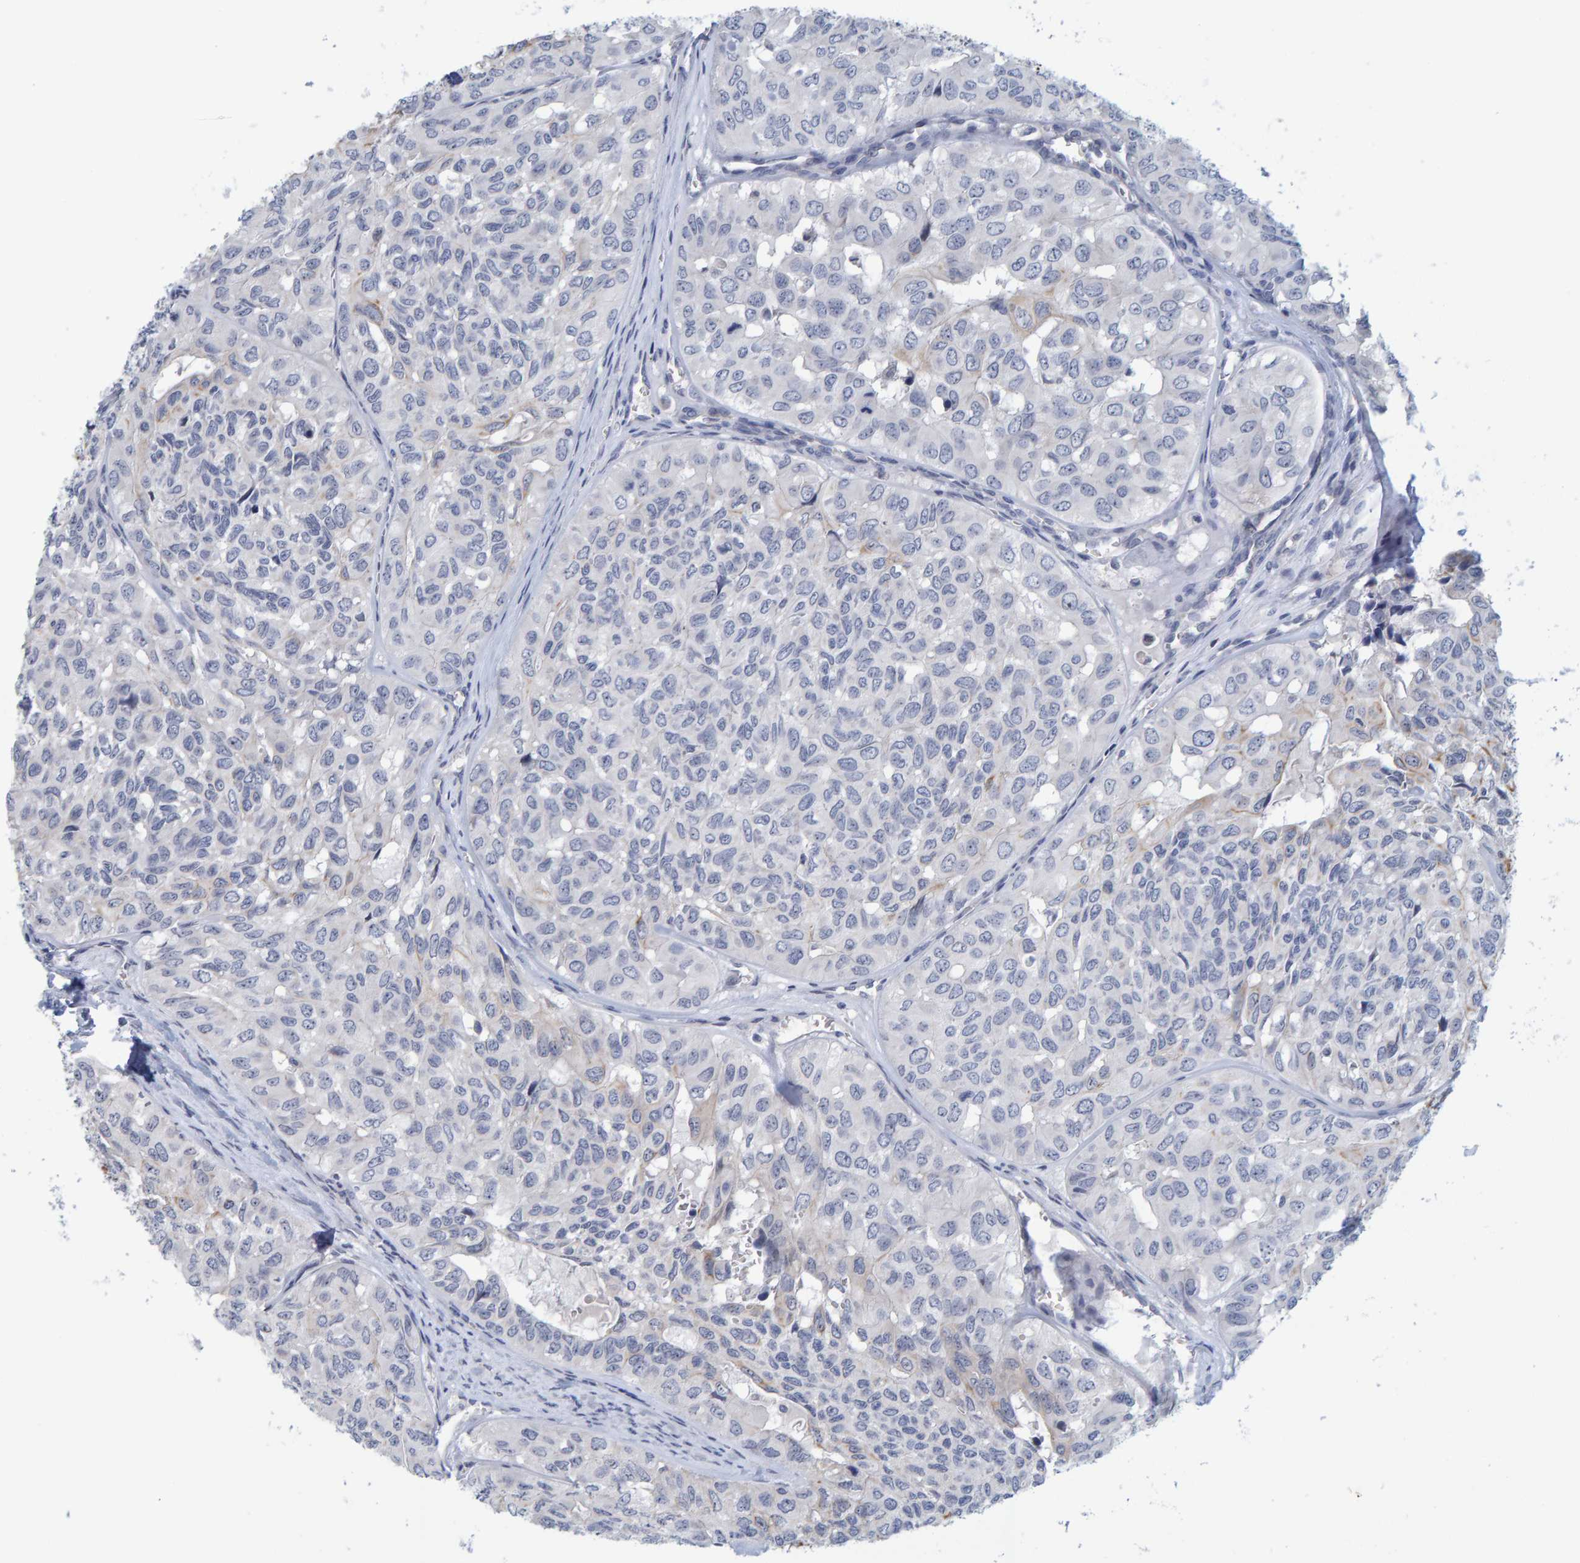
{"staining": {"intensity": "negative", "quantity": "none", "location": "none"}, "tissue": "head and neck cancer", "cell_type": "Tumor cells", "image_type": "cancer", "snomed": [{"axis": "morphology", "description": "Adenocarcinoma, NOS"}, {"axis": "topography", "description": "Salivary gland, NOS"}, {"axis": "topography", "description": "Head-Neck"}], "caption": "The image displays no staining of tumor cells in head and neck cancer.", "gene": "ZNF77", "patient": {"sex": "female", "age": 76}}